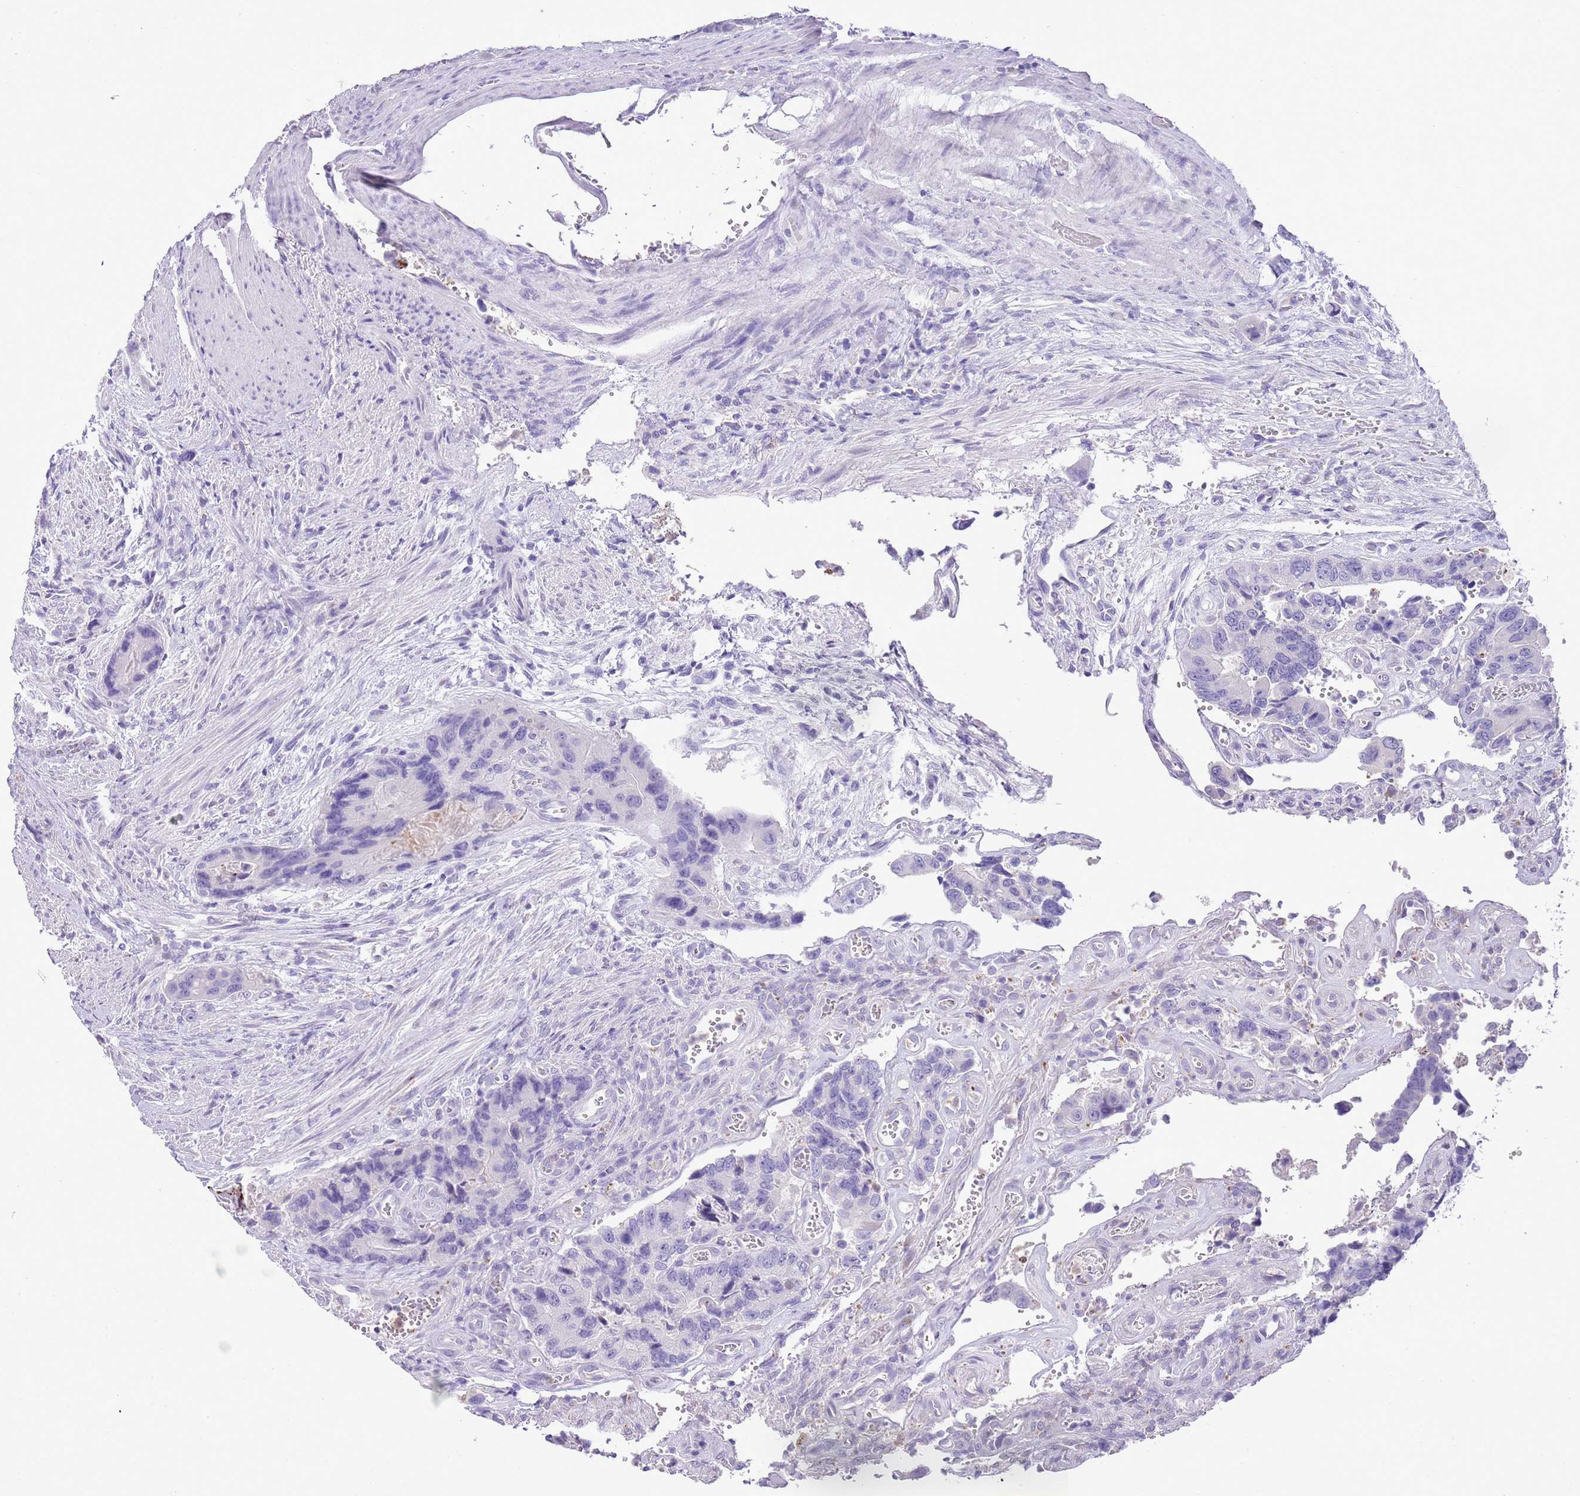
{"staining": {"intensity": "negative", "quantity": "none", "location": "none"}, "tissue": "colorectal cancer", "cell_type": "Tumor cells", "image_type": "cancer", "snomed": [{"axis": "morphology", "description": "Adenocarcinoma, NOS"}, {"axis": "topography", "description": "Colon"}], "caption": "Tumor cells show no significant protein staining in colorectal cancer (adenocarcinoma).", "gene": "OR2Z1", "patient": {"sex": "male", "age": 84}}